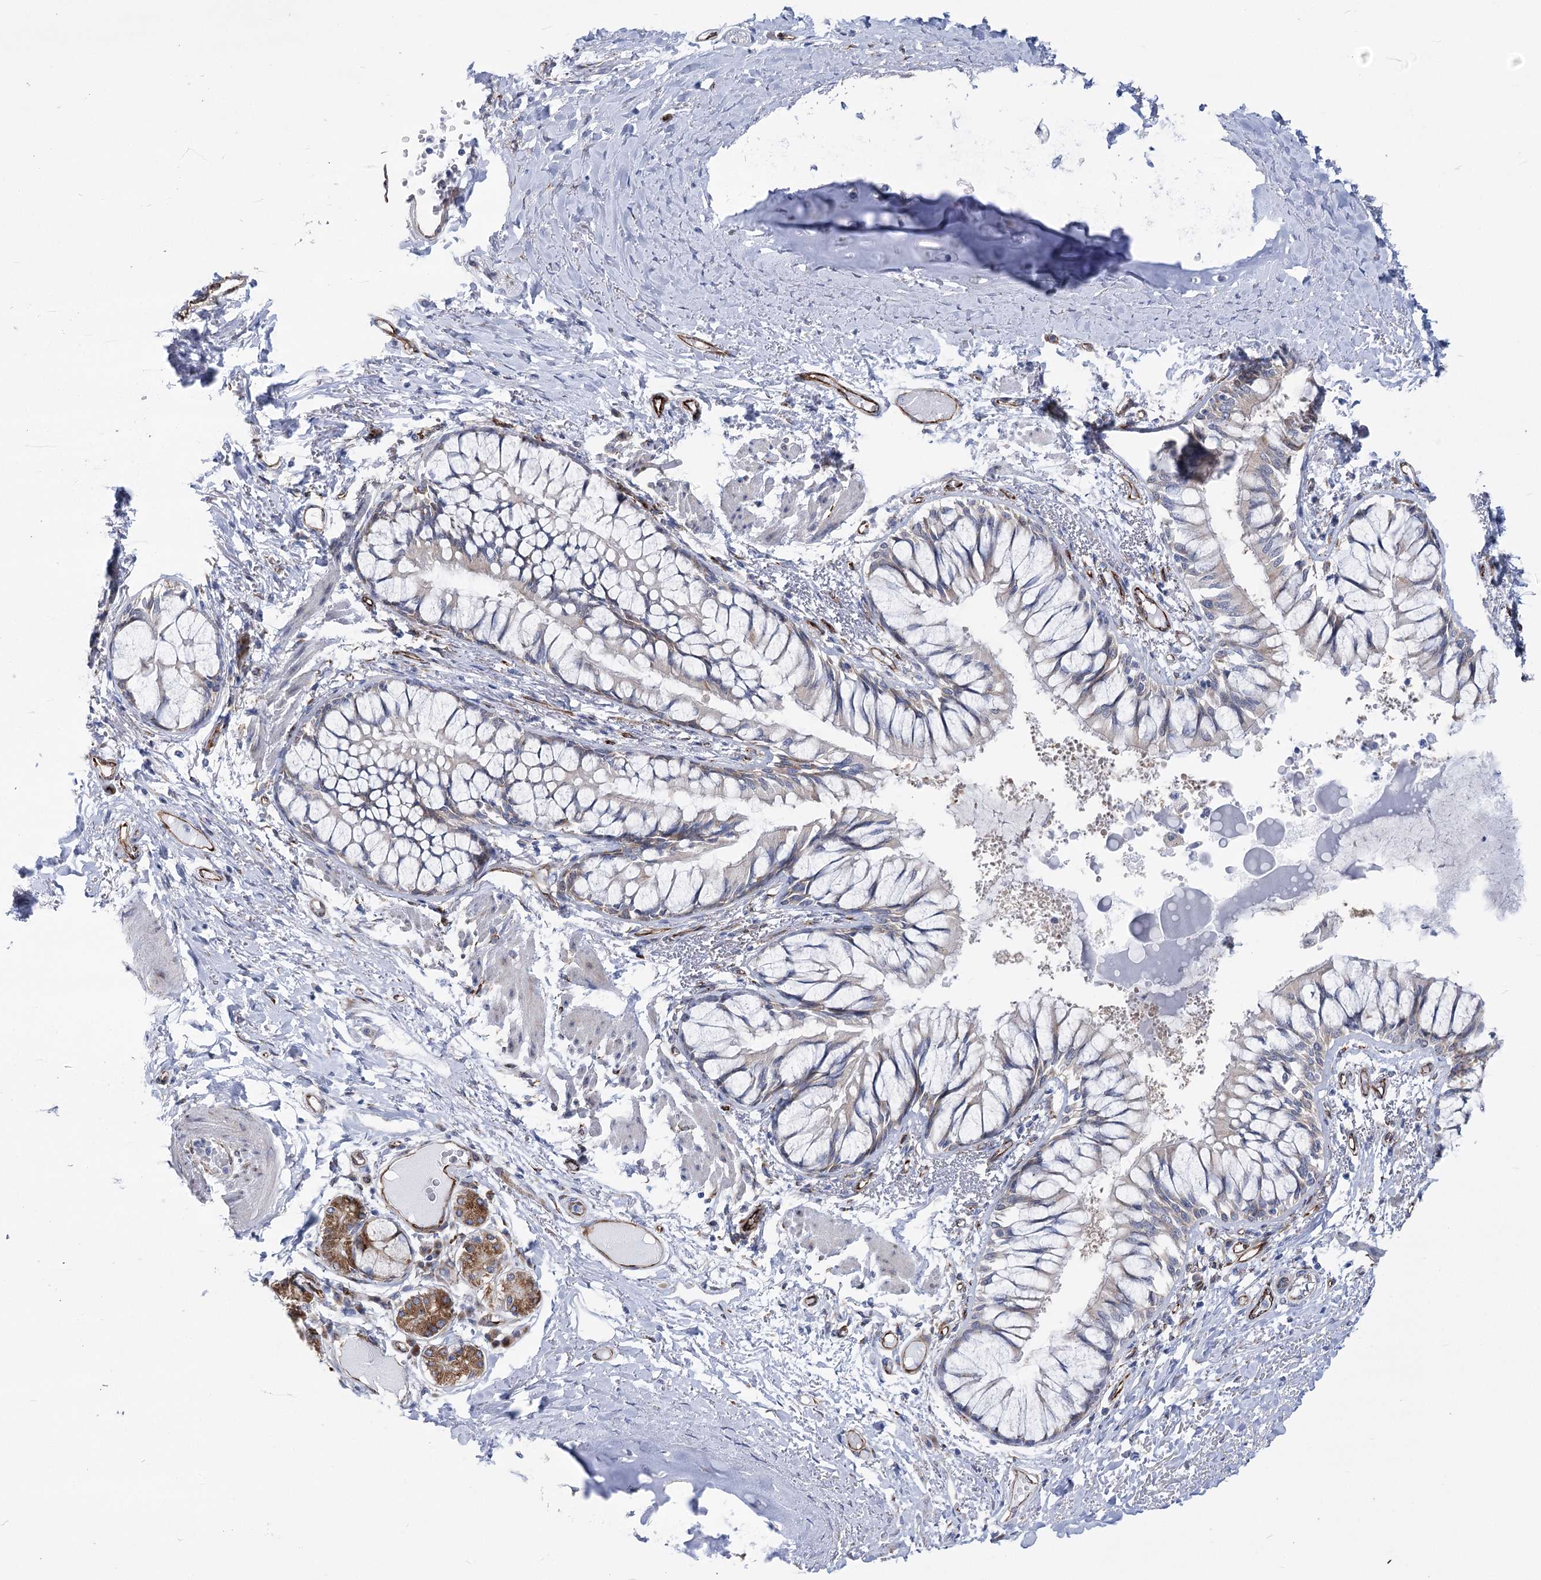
{"staining": {"intensity": "negative", "quantity": "none", "location": "none"}, "tissue": "bronchus", "cell_type": "Respiratory epithelial cells", "image_type": "normal", "snomed": [{"axis": "morphology", "description": "Normal tissue, NOS"}, {"axis": "topography", "description": "Cartilage tissue"}, {"axis": "topography", "description": "Bronchus"}, {"axis": "topography", "description": "Lung"}], "caption": "Immunohistochemistry (IHC) micrograph of unremarkable human bronchus stained for a protein (brown), which shows no expression in respiratory epithelial cells.", "gene": "YTHDC2", "patient": {"sex": "male", "age": 64}}